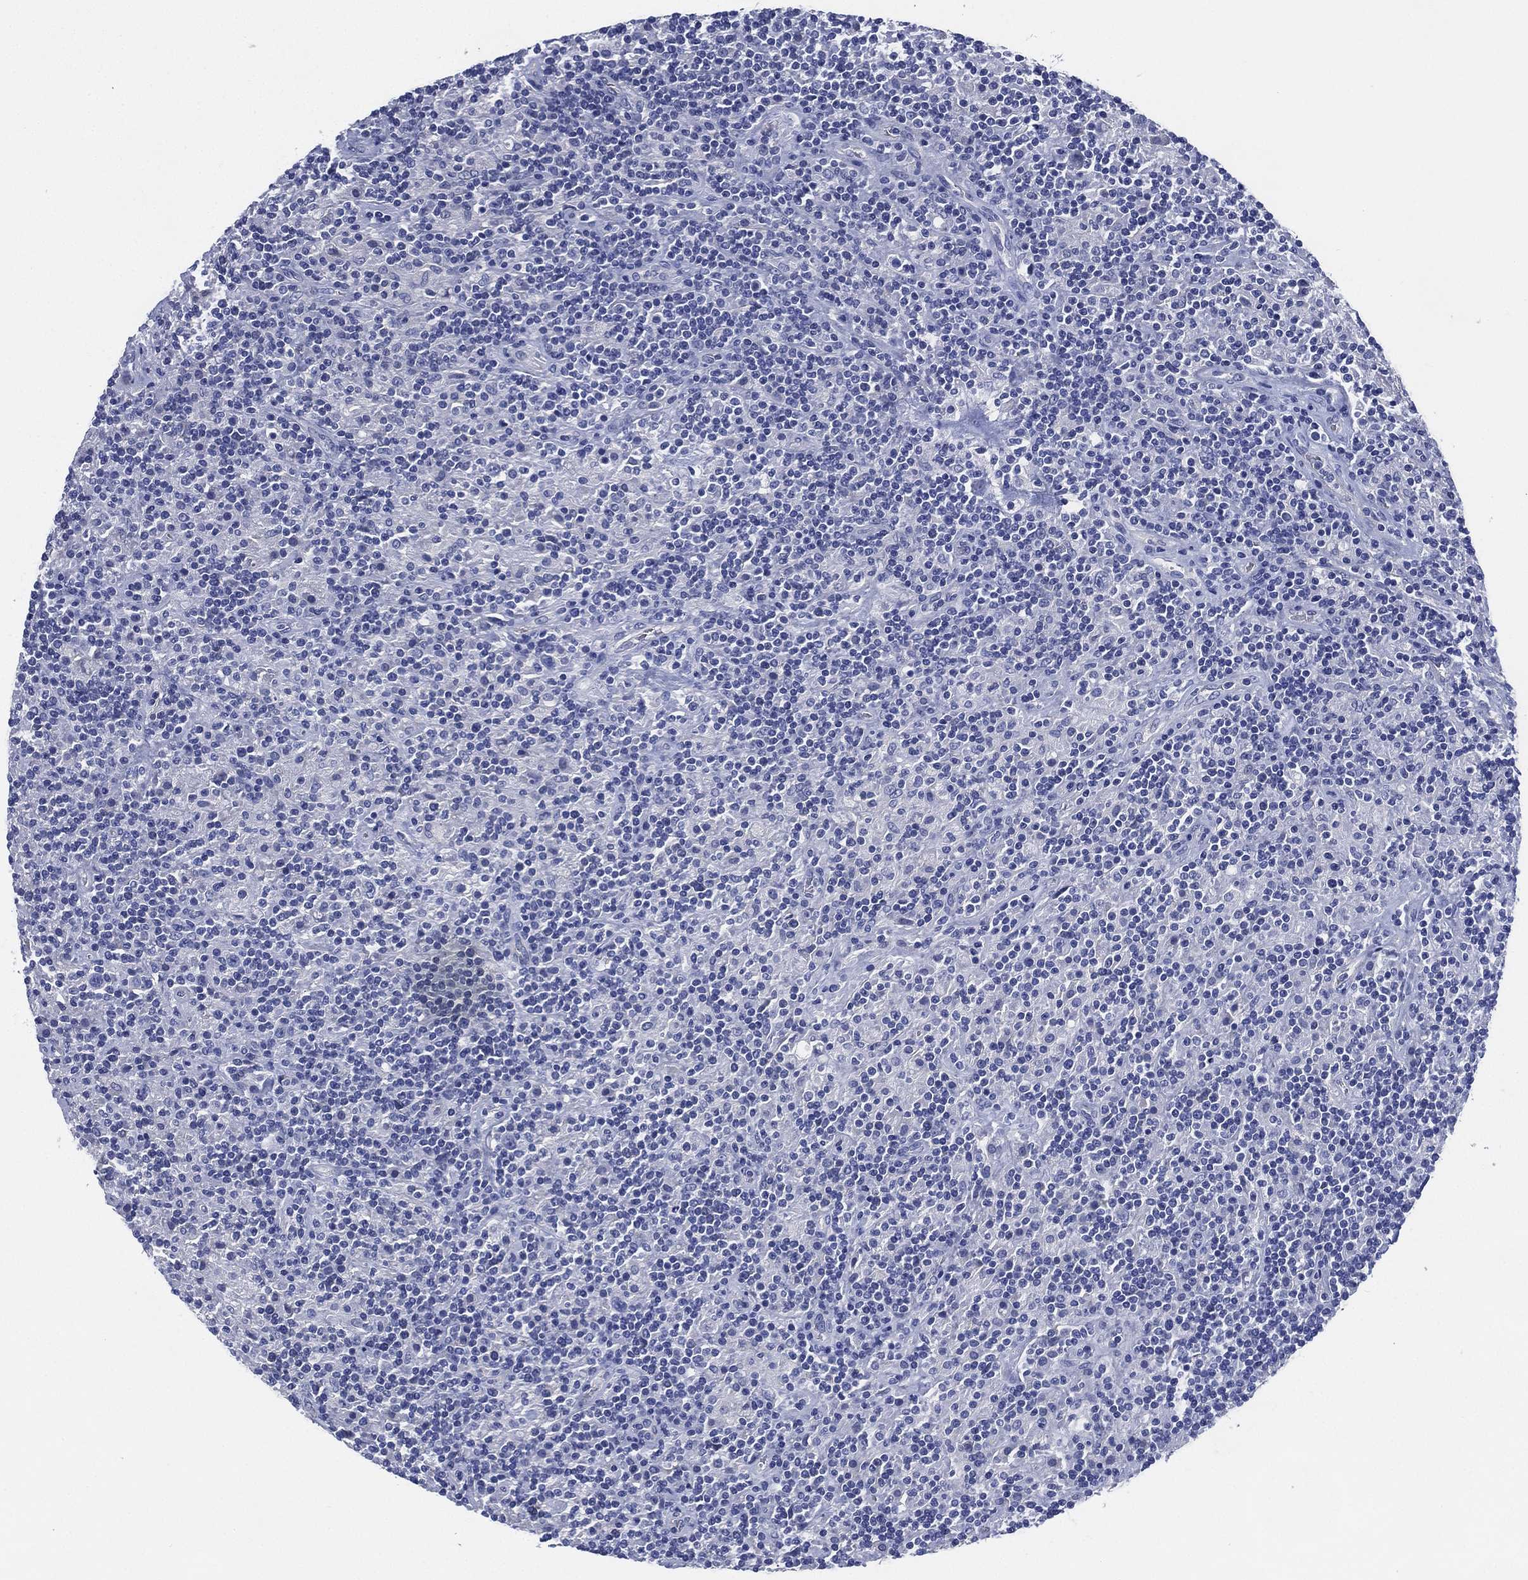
{"staining": {"intensity": "negative", "quantity": "none", "location": "none"}, "tissue": "lymphoma", "cell_type": "Tumor cells", "image_type": "cancer", "snomed": [{"axis": "morphology", "description": "Hodgkin's disease, NOS"}, {"axis": "topography", "description": "Lymph node"}], "caption": "Immunohistochemistry histopathology image of human lymphoma stained for a protein (brown), which displays no expression in tumor cells.", "gene": "CCDC70", "patient": {"sex": "male", "age": 70}}